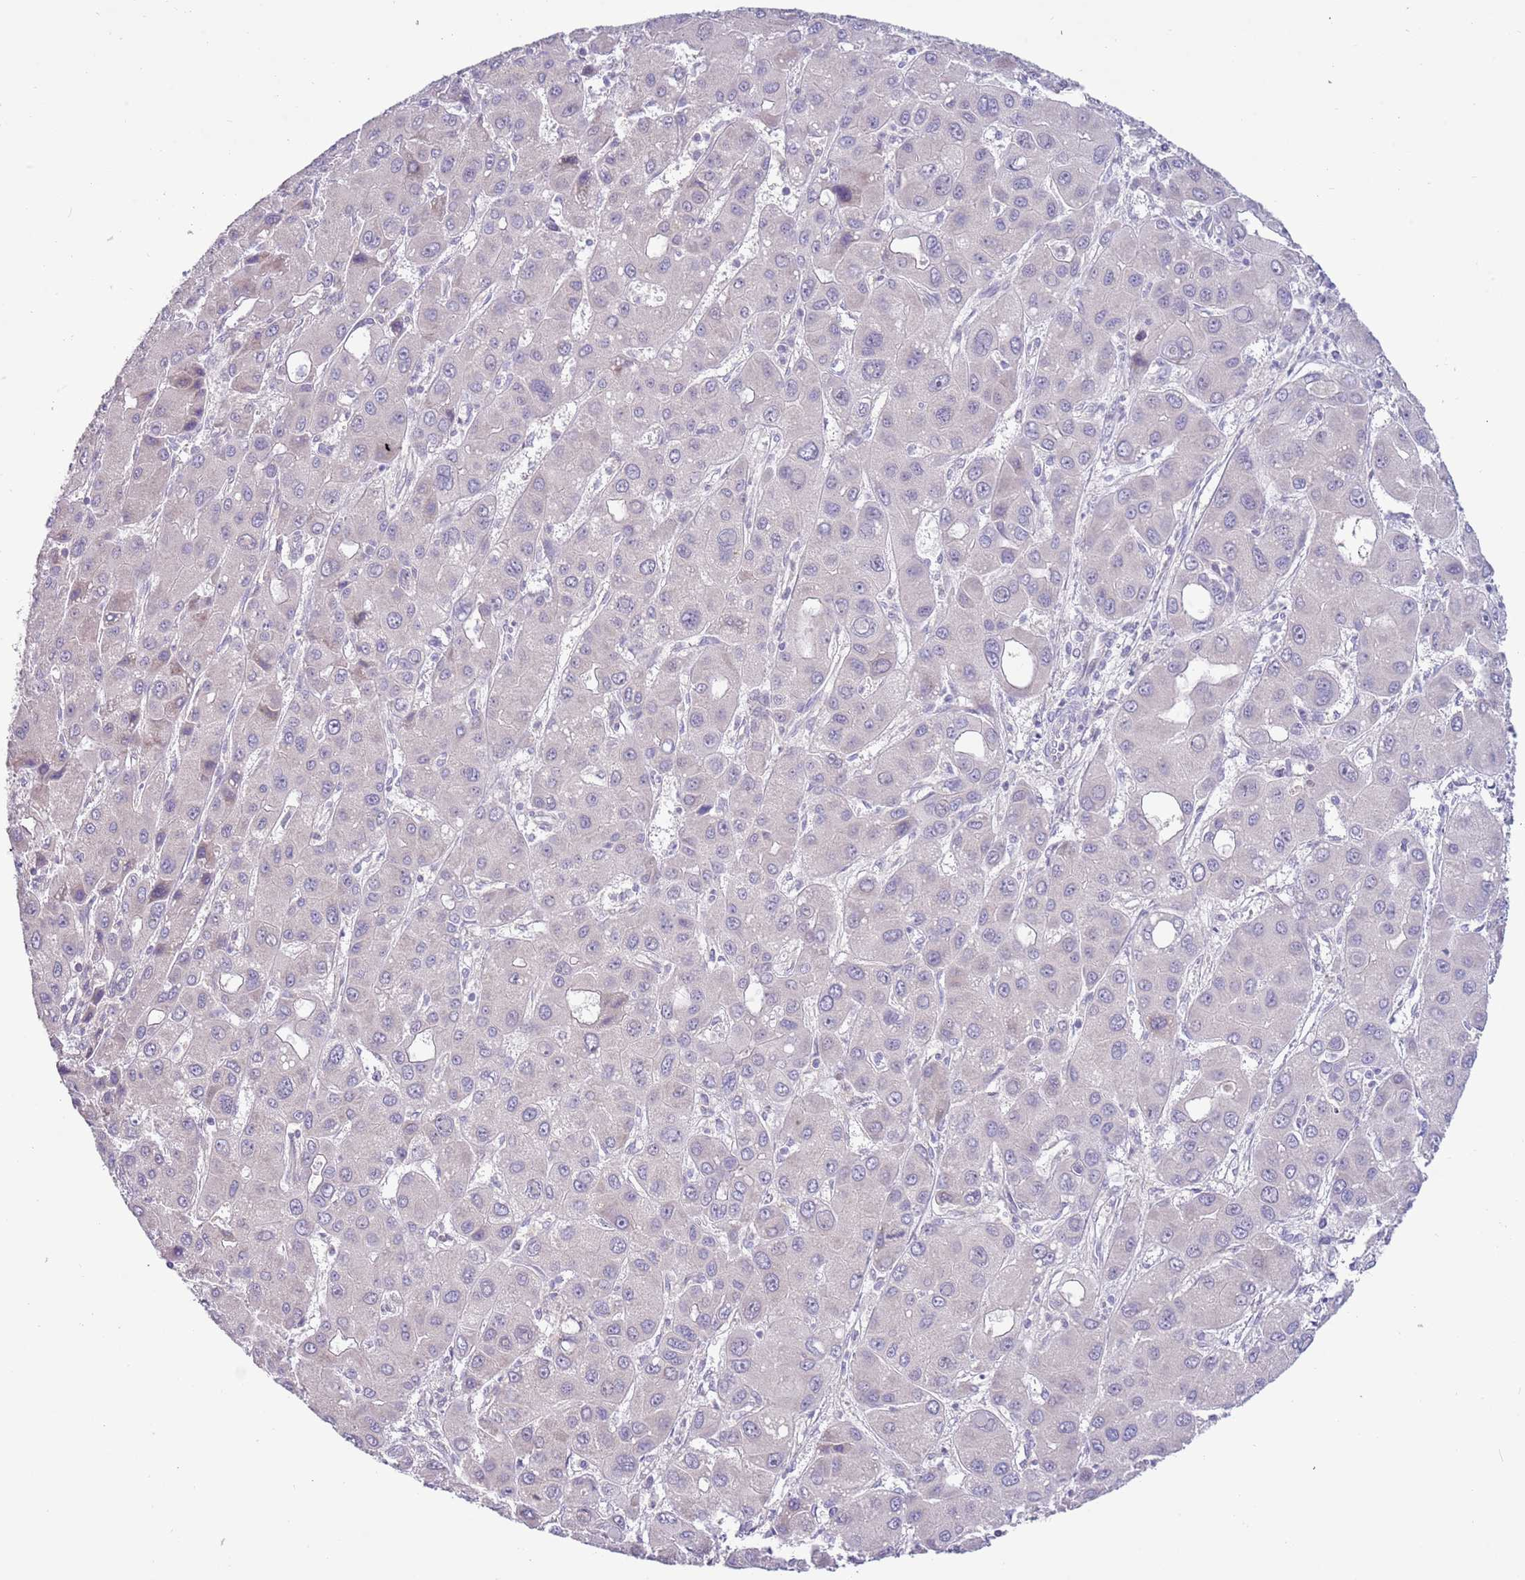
{"staining": {"intensity": "negative", "quantity": "none", "location": "none"}, "tissue": "liver cancer", "cell_type": "Tumor cells", "image_type": "cancer", "snomed": [{"axis": "morphology", "description": "Carcinoma, Hepatocellular, NOS"}, {"axis": "topography", "description": "Liver"}], "caption": "IHC micrograph of neoplastic tissue: human liver cancer (hepatocellular carcinoma) stained with DAB (3,3'-diaminobenzidine) displays no significant protein expression in tumor cells.", "gene": "CABYR", "patient": {"sex": "male", "age": 55}}